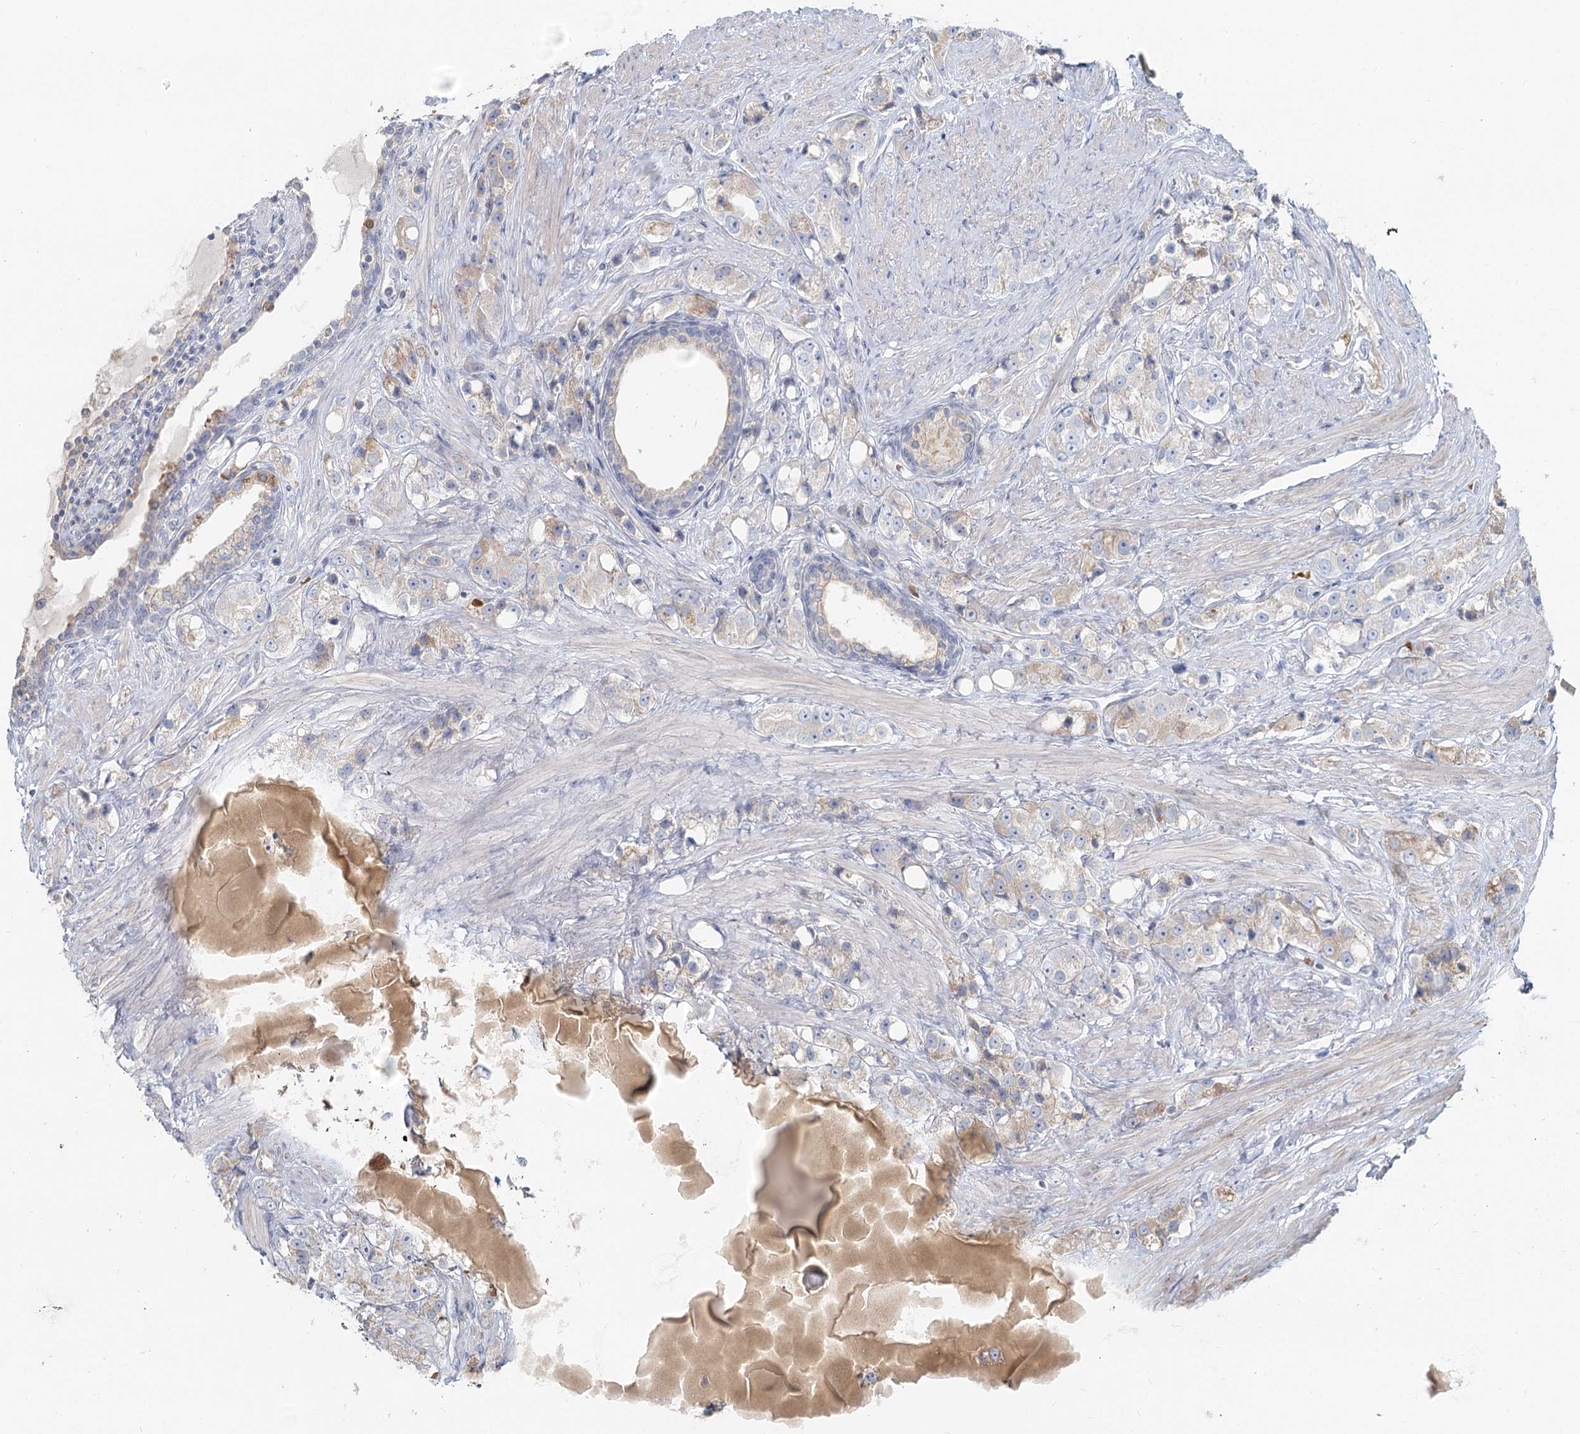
{"staining": {"intensity": "weak", "quantity": "<25%", "location": "cytoplasmic/membranous"}, "tissue": "prostate cancer", "cell_type": "Tumor cells", "image_type": "cancer", "snomed": [{"axis": "morphology", "description": "Adenocarcinoma, NOS"}, {"axis": "topography", "description": "Prostate"}], "caption": "DAB immunohistochemical staining of human adenocarcinoma (prostate) shows no significant expression in tumor cells.", "gene": "ANKRD16", "patient": {"sex": "male", "age": 79}}